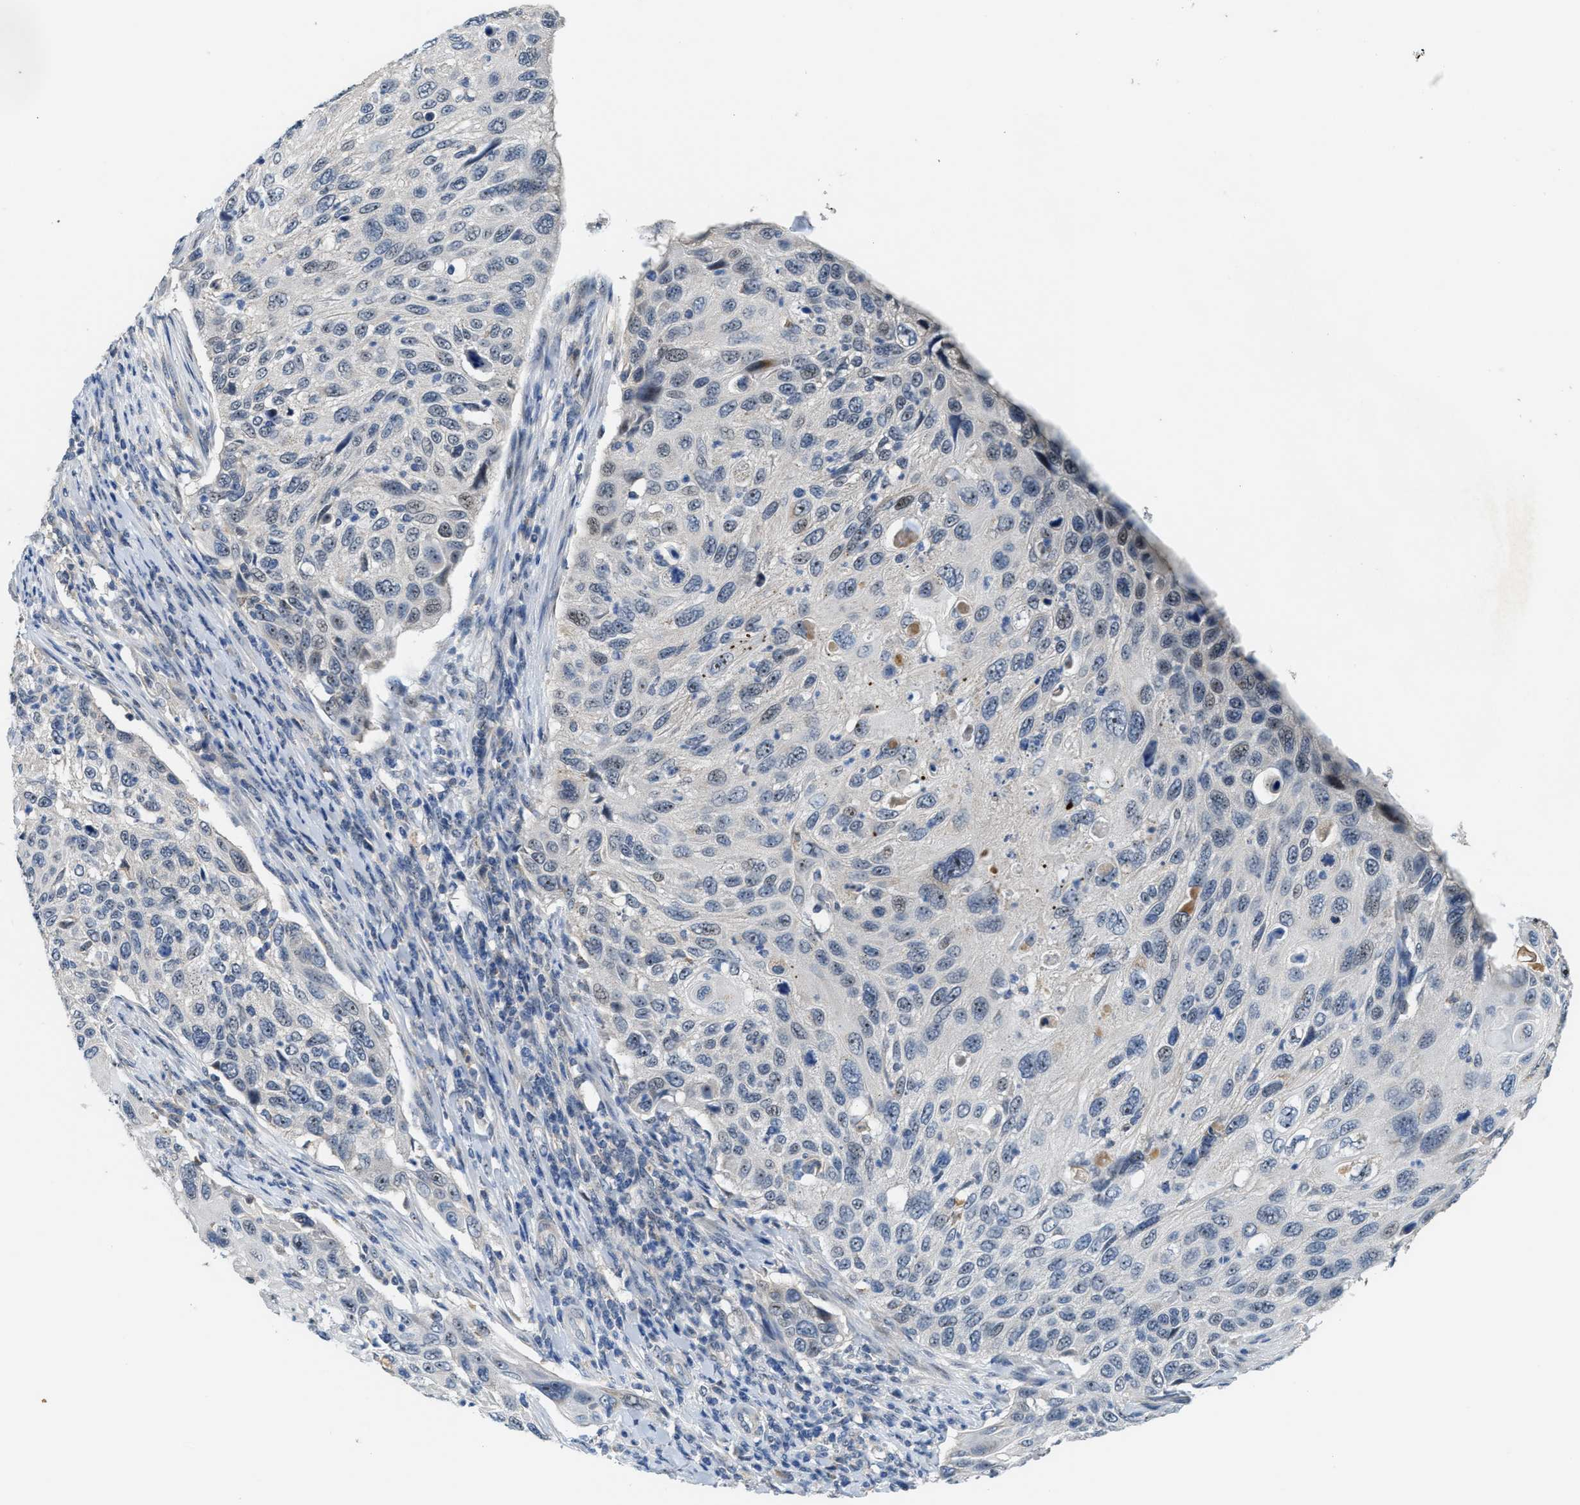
{"staining": {"intensity": "negative", "quantity": "none", "location": "none"}, "tissue": "cervical cancer", "cell_type": "Tumor cells", "image_type": "cancer", "snomed": [{"axis": "morphology", "description": "Squamous cell carcinoma, NOS"}, {"axis": "topography", "description": "Cervix"}], "caption": "The micrograph exhibits no significant expression in tumor cells of squamous cell carcinoma (cervical). (Stains: DAB (3,3'-diaminobenzidine) immunohistochemistry (IHC) with hematoxylin counter stain, Microscopy: brightfield microscopy at high magnification).", "gene": "ZNF783", "patient": {"sex": "female", "age": 70}}